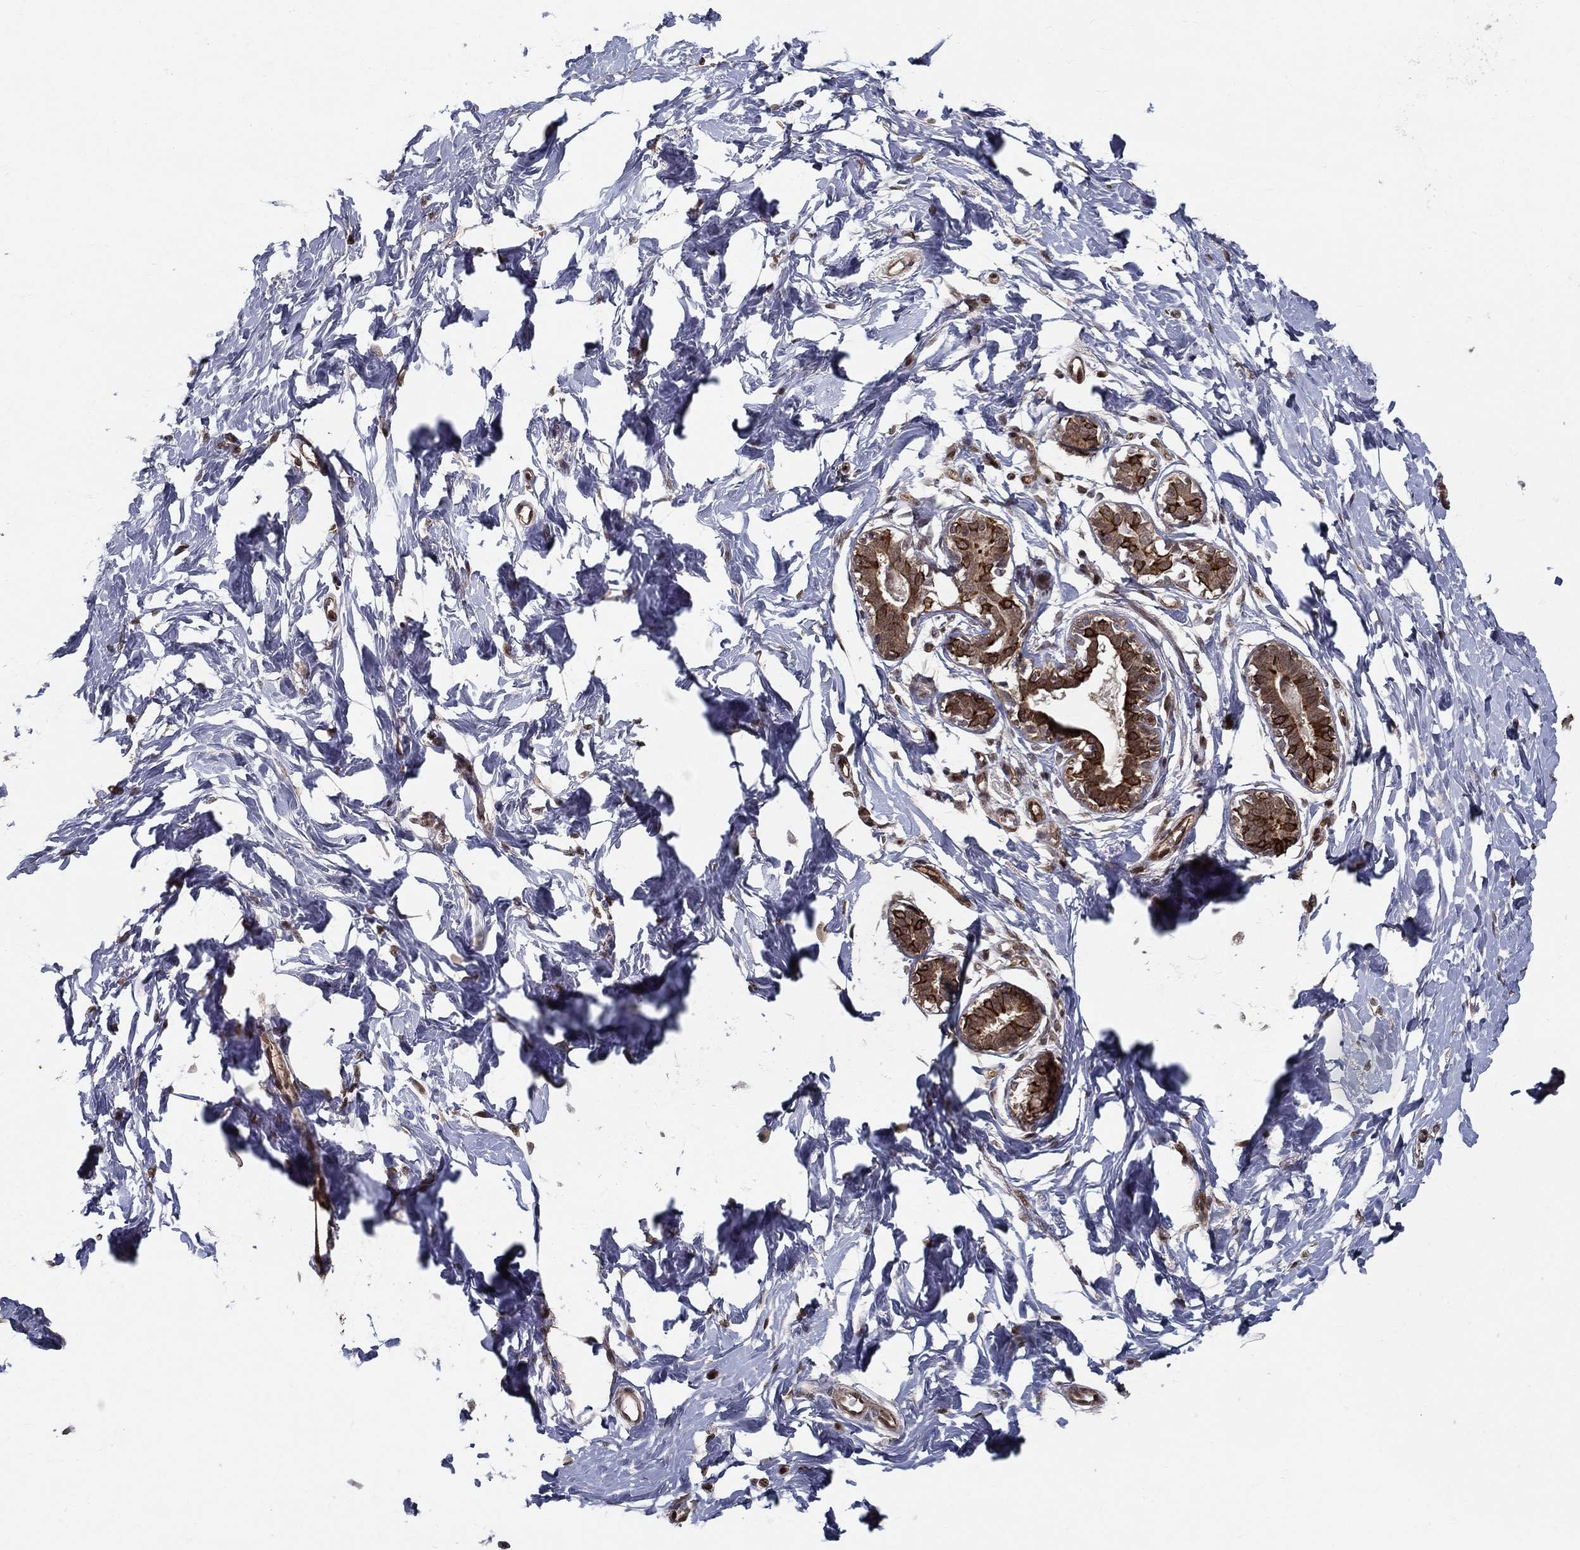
{"staining": {"intensity": "strong", "quantity": "25%-75%", "location": "cytoplasmic/membranous,nuclear"}, "tissue": "breast", "cell_type": "Glandular cells", "image_type": "normal", "snomed": [{"axis": "morphology", "description": "Normal tissue, NOS"}, {"axis": "morphology", "description": "Lobular carcinoma, in situ"}, {"axis": "topography", "description": "Breast"}], "caption": "Strong cytoplasmic/membranous,nuclear protein expression is identified in approximately 25%-75% of glandular cells in breast.", "gene": "SLC6A6", "patient": {"sex": "female", "age": 35}}